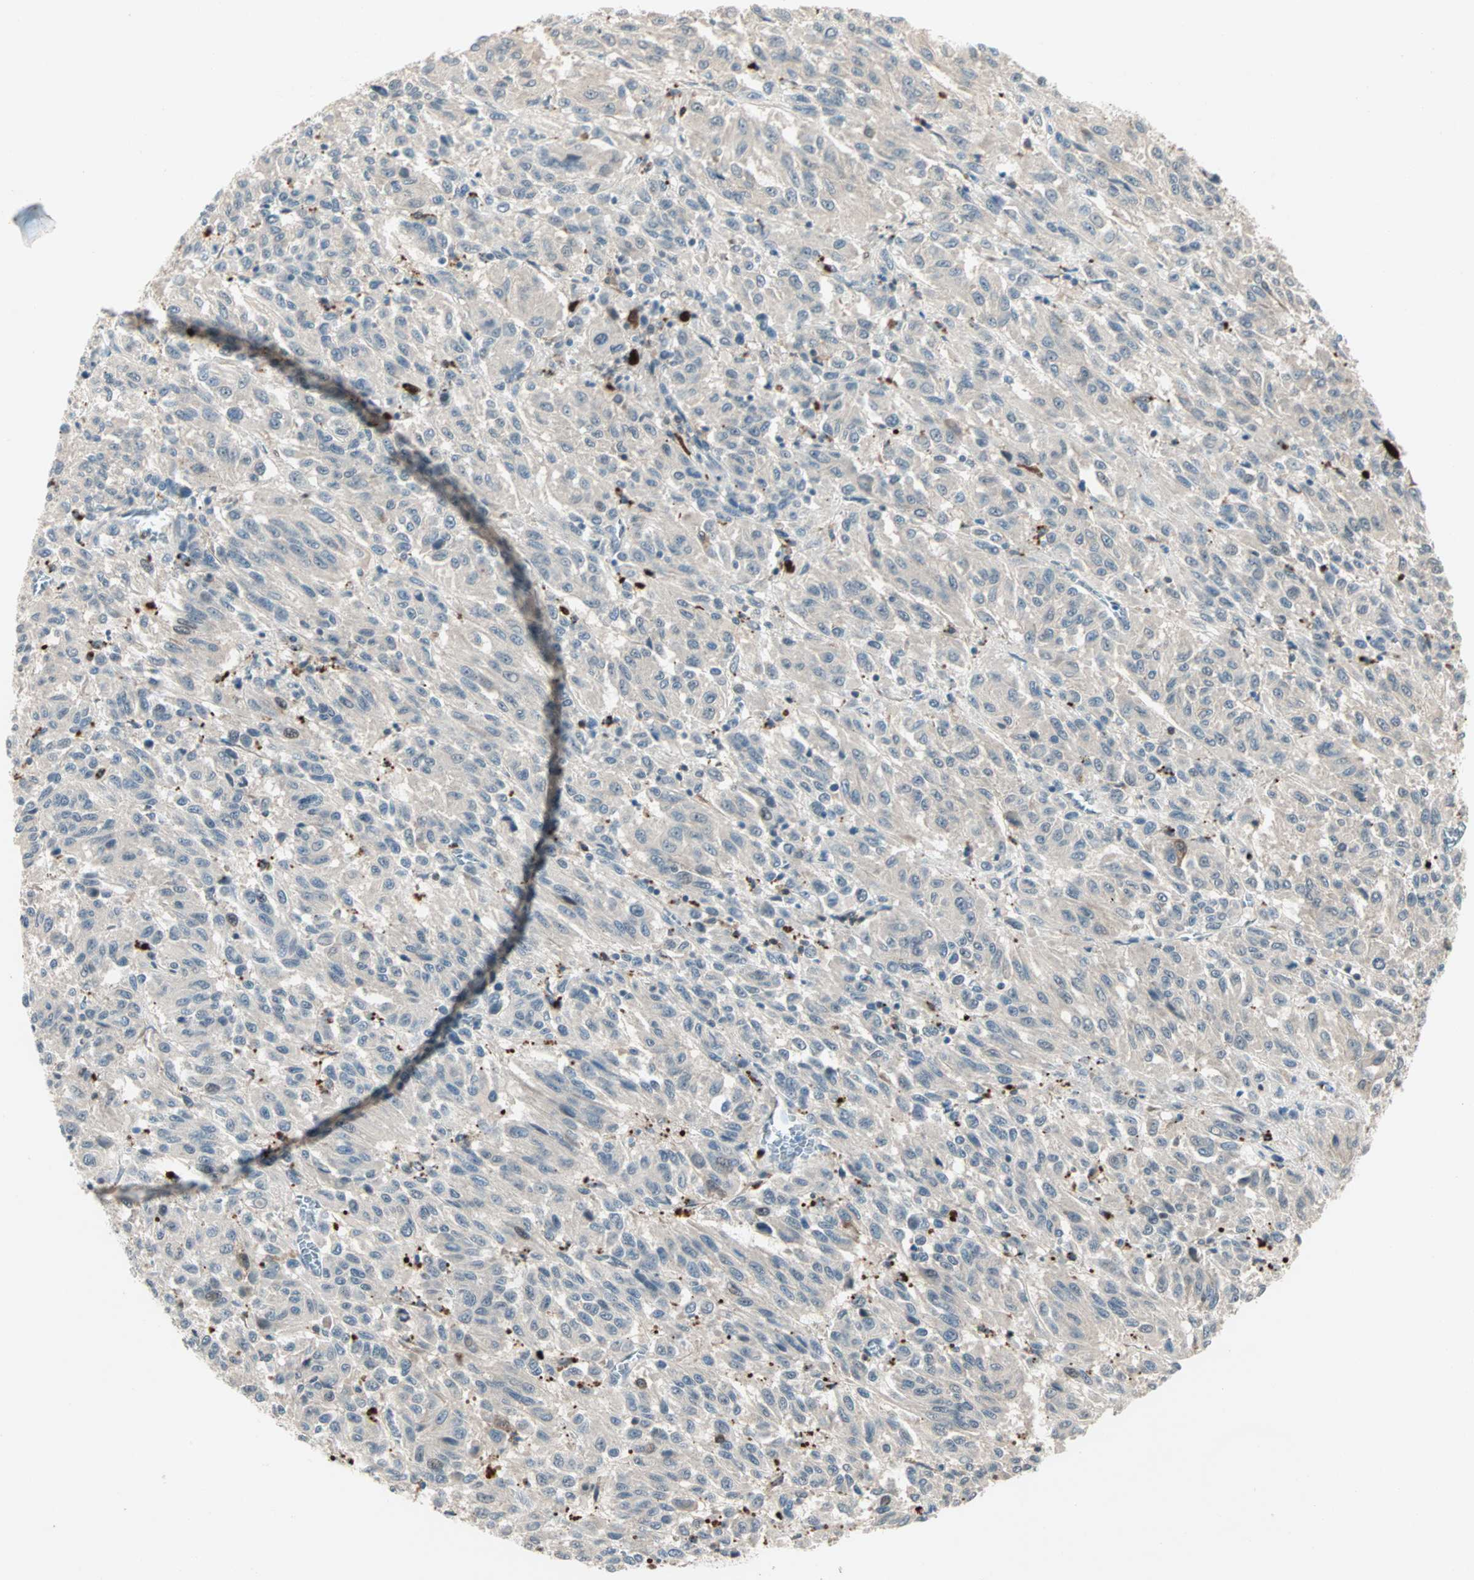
{"staining": {"intensity": "negative", "quantity": "none", "location": "none"}, "tissue": "melanoma", "cell_type": "Tumor cells", "image_type": "cancer", "snomed": [{"axis": "morphology", "description": "Malignant melanoma, Metastatic site"}, {"axis": "topography", "description": "Lung"}], "caption": "The immunohistochemistry histopathology image has no significant staining in tumor cells of melanoma tissue.", "gene": "RTL6", "patient": {"sex": "male", "age": 64}}